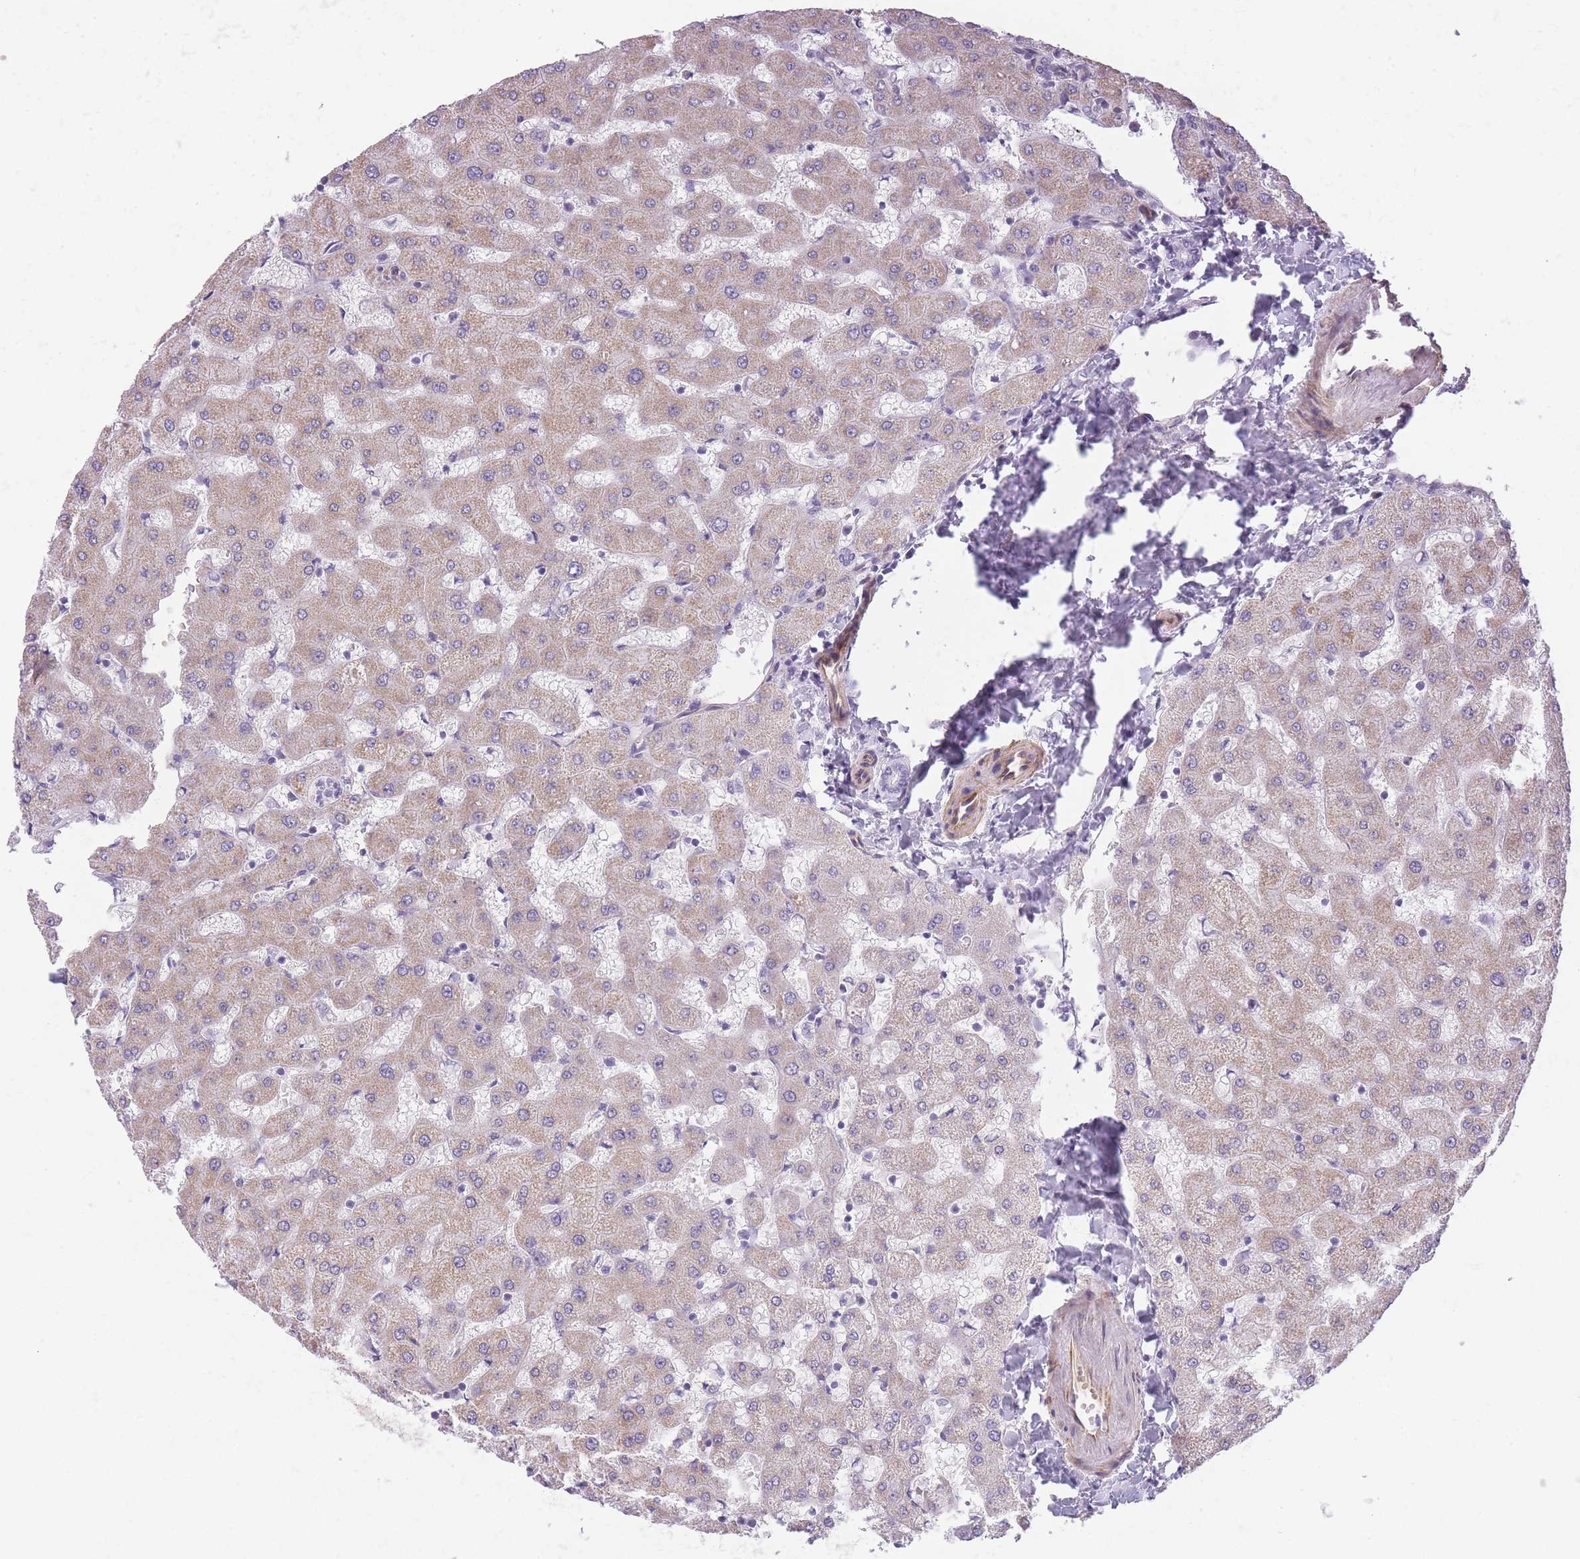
{"staining": {"intensity": "negative", "quantity": "none", "location": "none"}, "tissue": "liver", "cell_type": "Cholangiocytes", "image_type": "normal", "snomed": [{"axis": "morphology", "description": "Normal tissue, NOS"}, {"axis": "topography", "description": "Liver"}], "caption": "Immunohistochemical staining of benign liver reveals no significant positivity in cholangiocytes. (DAB immunohistochemistry visualized using brightfield microscopy, high magnification).", "gene": "OR6B2", "patient": {"sex": "female", "age": 63}}